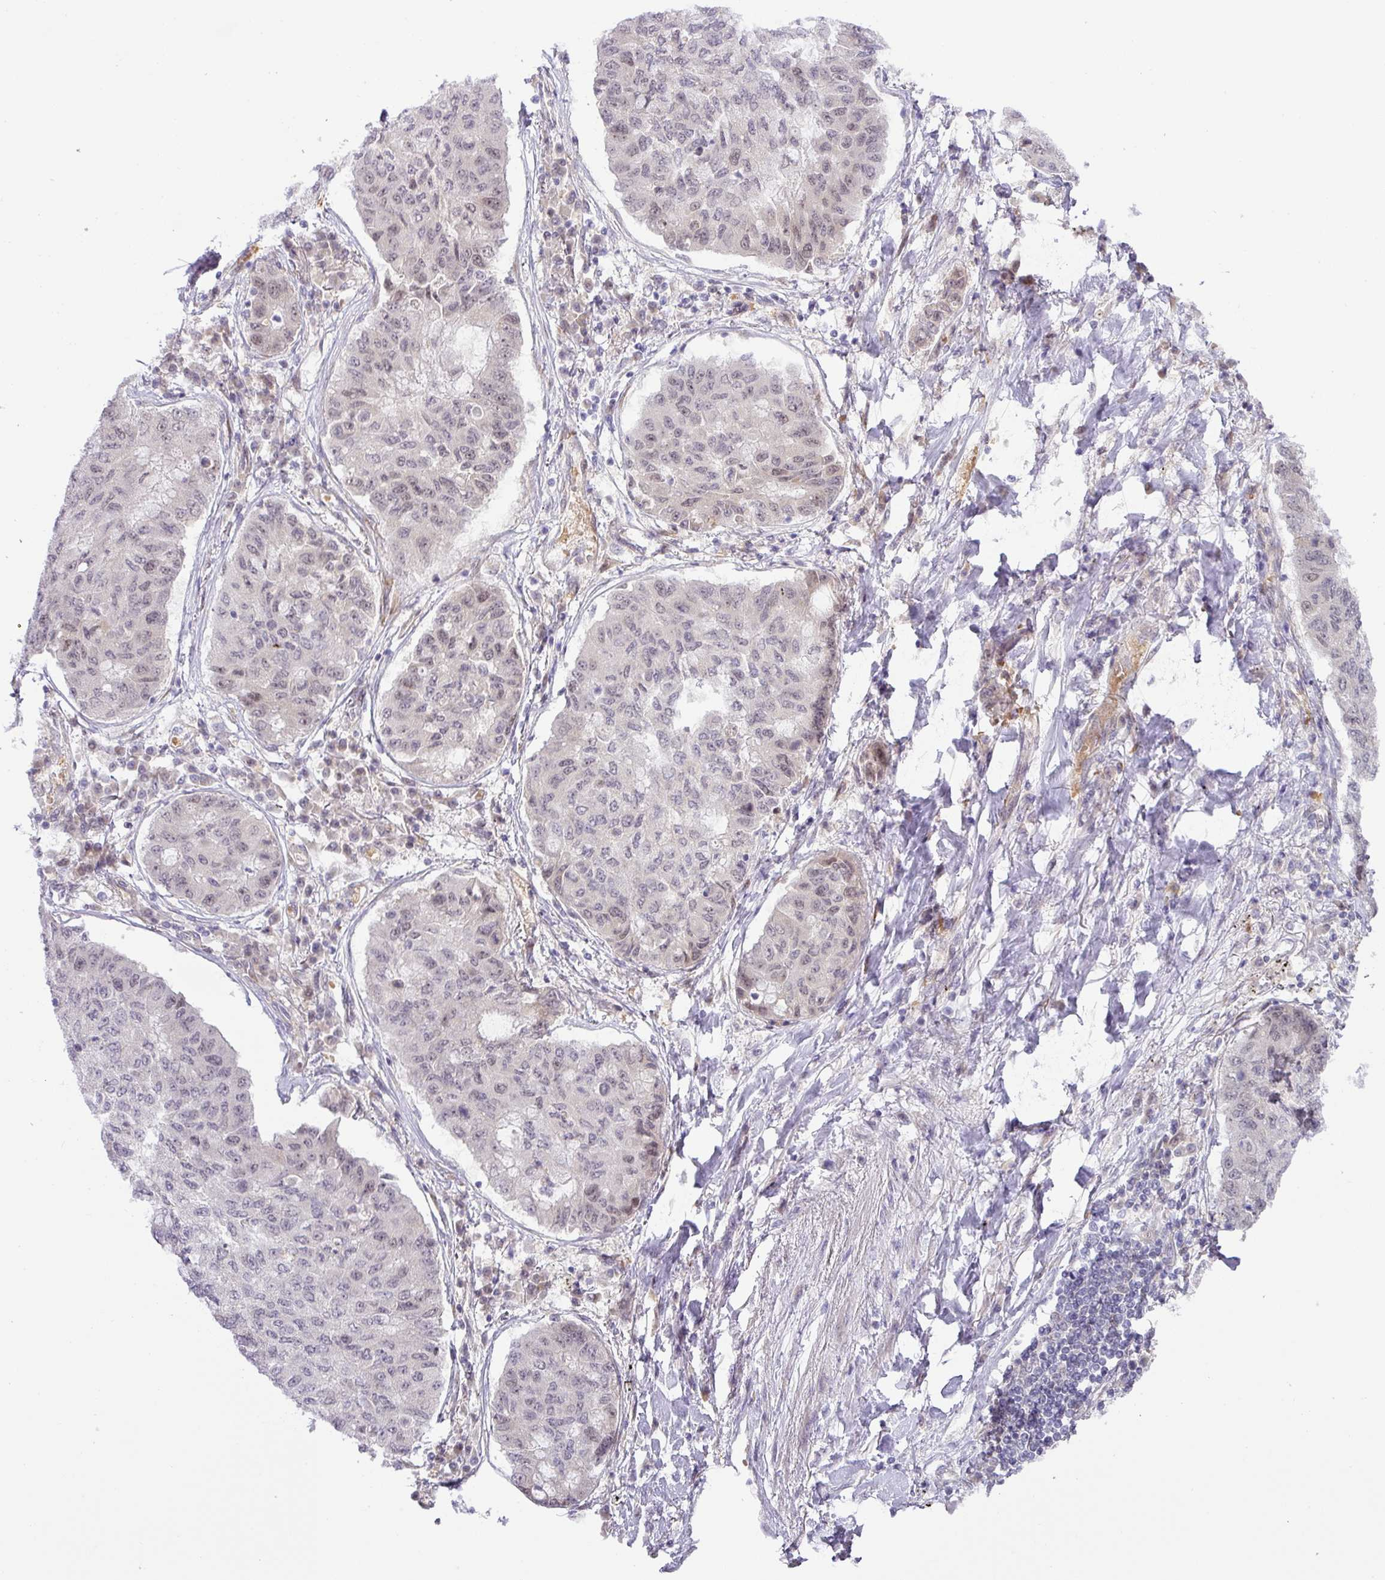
{"staining": {"intensity": "weak", "quantity": "<25%", "location": "nuclear"}, "tissue": "lung cancer", "cell_type": "Tumor cells", "image_type": "cancer", "snomed": [{"axis": "morphology", "description": "Squamous cell carcinoma, NOS"}, {"axis": "topography", "description": "Lung"}], "caption": "IHC image of neoplastic tissue: squamous cell carcinoma (lung) stained with DAB exhibits no significant protein expression in tumor cells. (DAB (3,3'-diaminobenzidine) immunohistochemistry, high magnification).", "gene": "PARP2", "patient": {"sex": "male", "age": 74}}